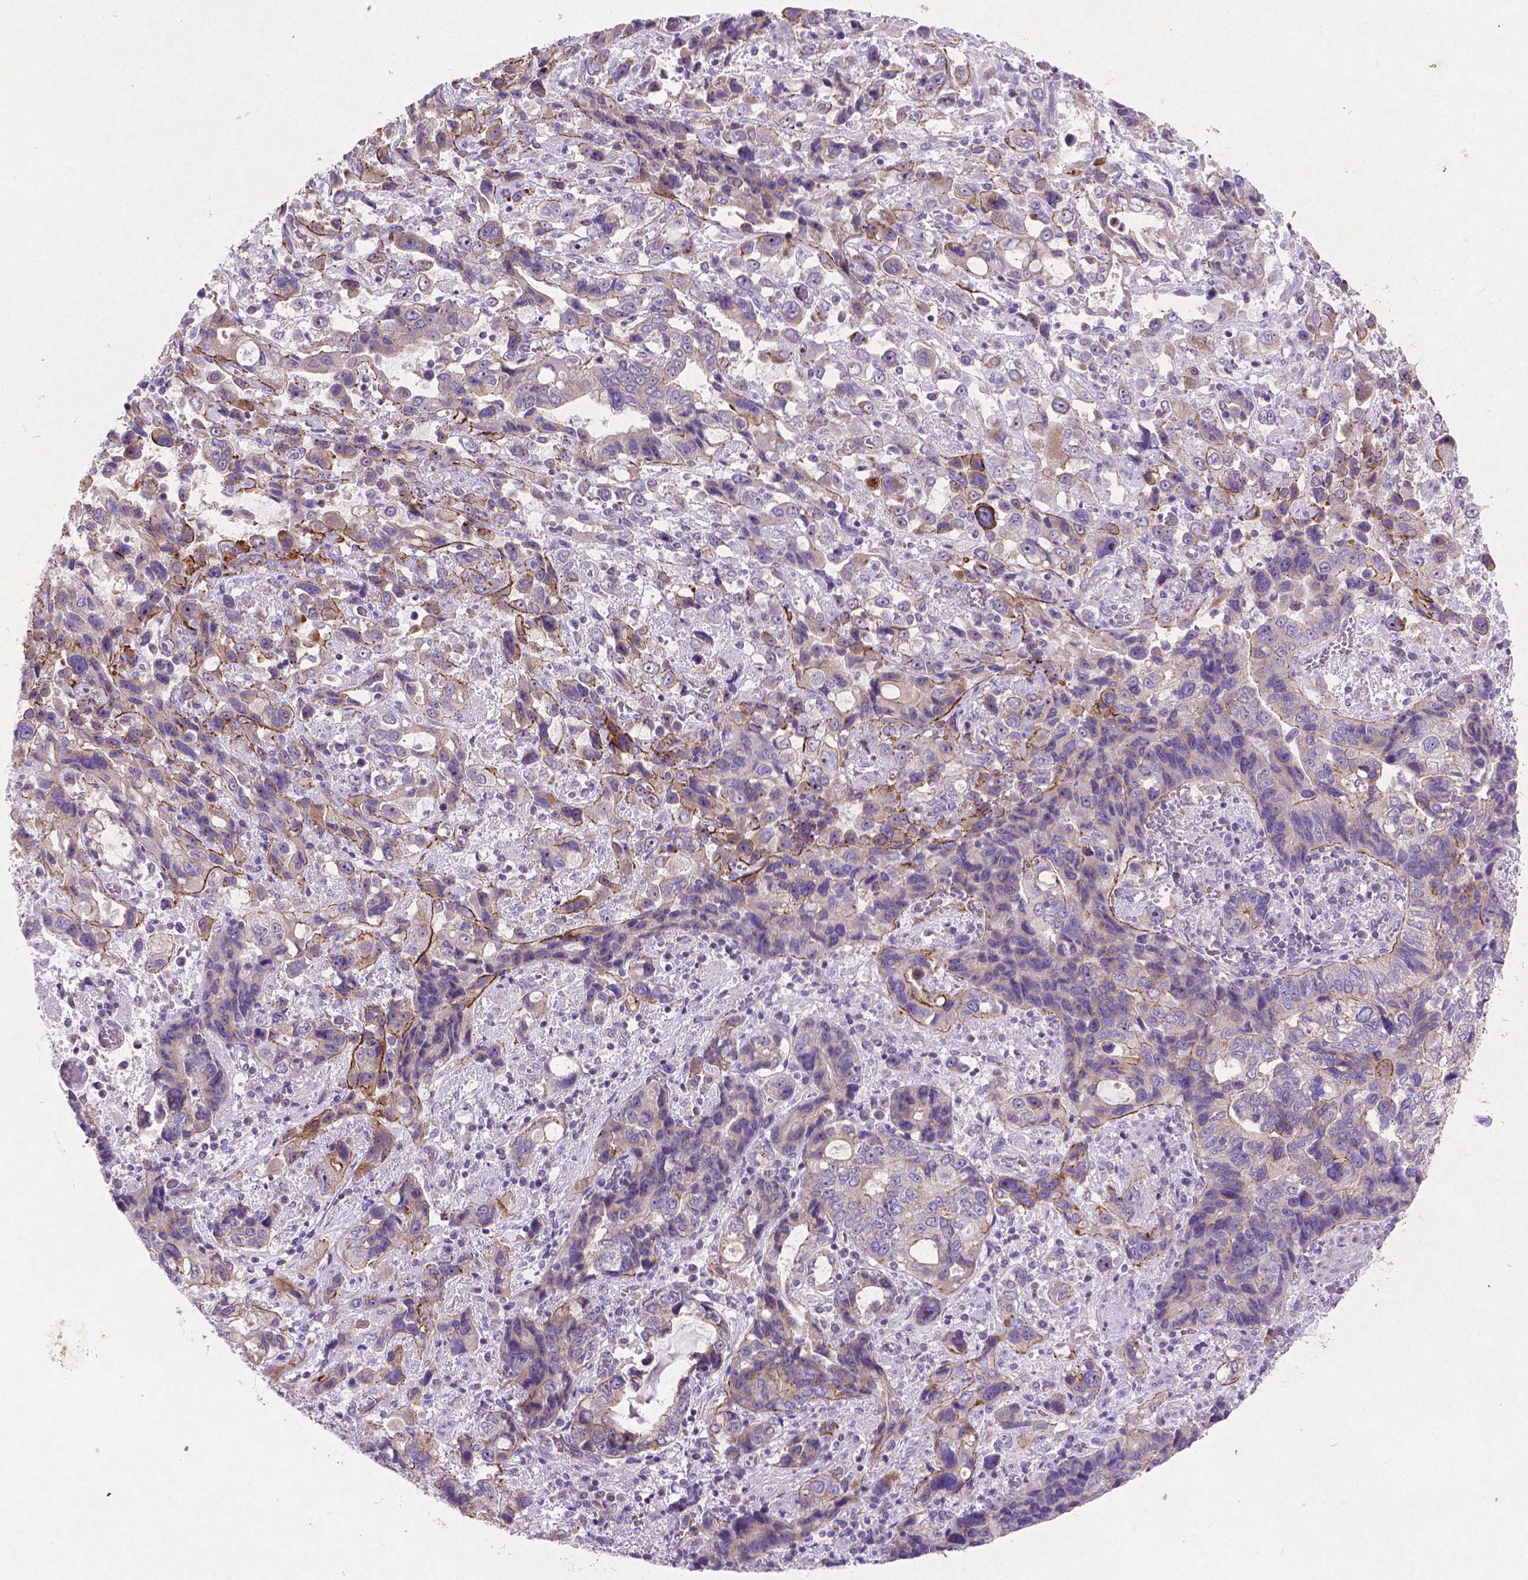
{"staining": {"intensity": "weak", "quantity": "<25%", "location": "cytoplasmic/membranous"}, "tissue": "stomach cancer", "cell_type": "Tumor cells", "image_type": "cancer", "snomed": [{"axis": "morphology", "description": "Adenocarcinoma, NOS"}, {"axis": "topography", "description": "Stomach, upper"}], "caption": "Tumor cells are negative for brown protein staining in stomach adenocarcinoma. Brightfield microscopy of immunohistochemistry (IHC) stained with DAB (brown) and hematoxylin (blue), captured at high magnification.", "gene": "ATG4D", "patient": {"sex": "female", "age": 81}}